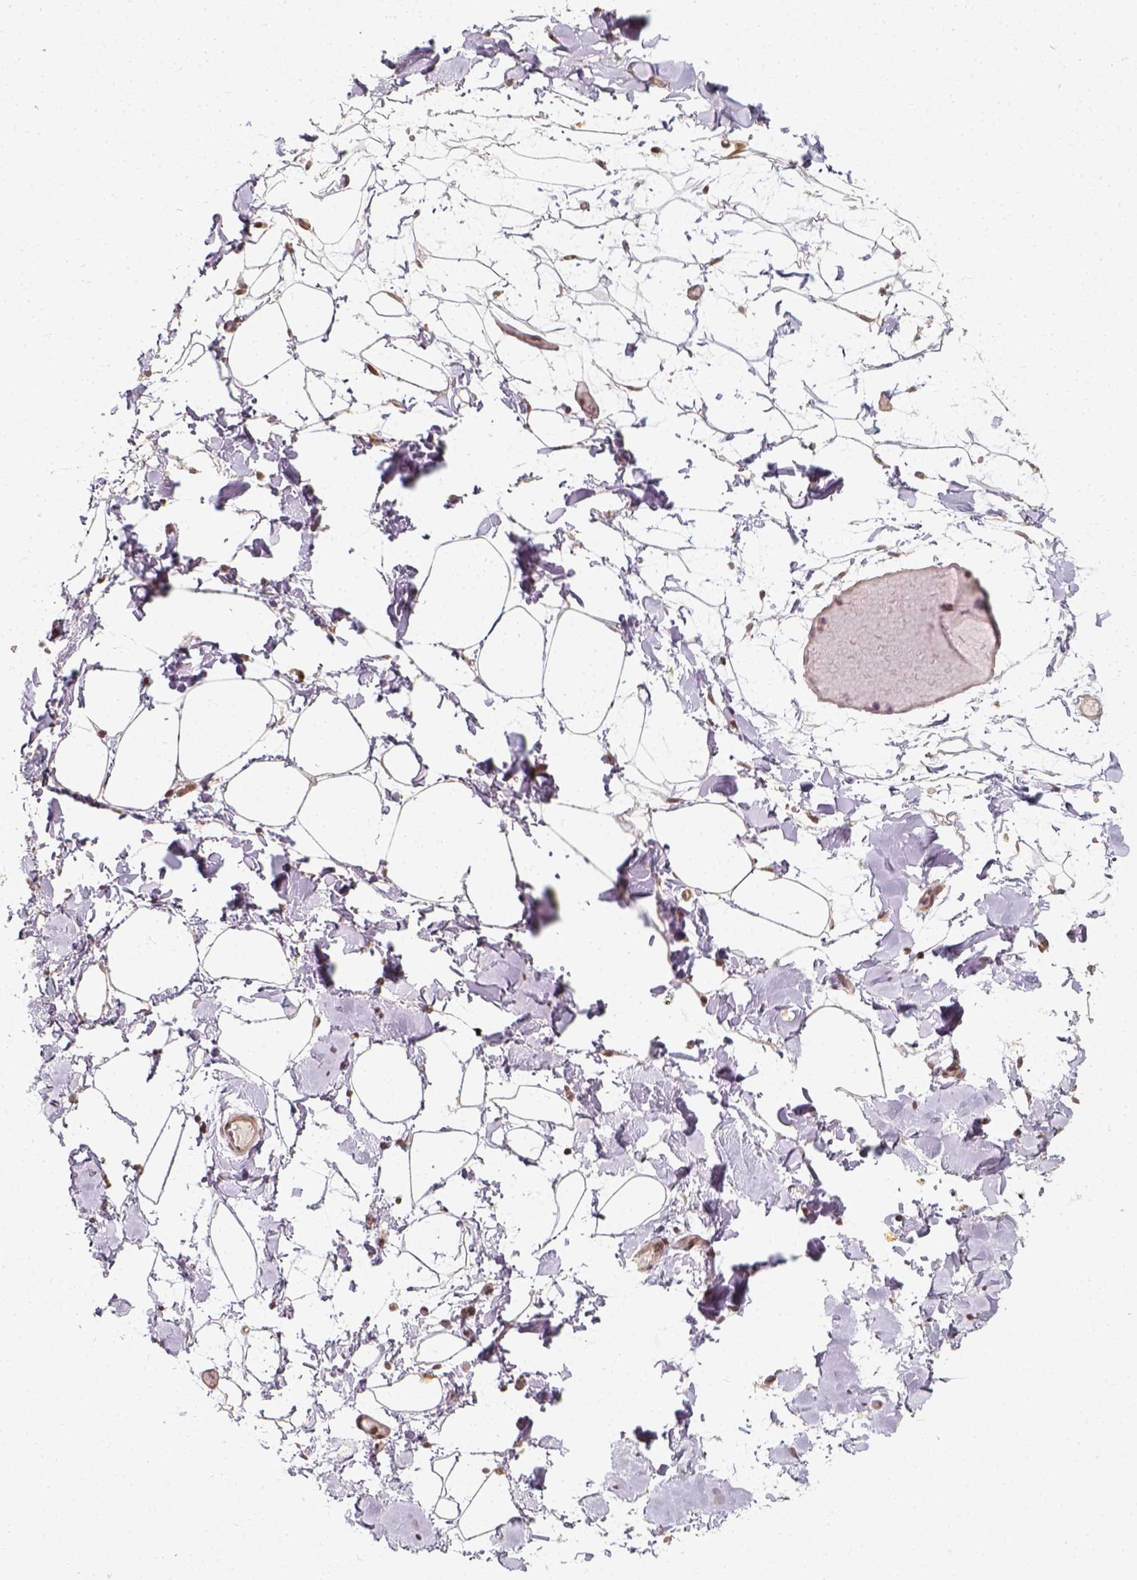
{"staining": {"intensity": "weak", "quantity": ">75%", "location": "cytoplasmic/membranous"}, "tissue": "adipose tissue", "cell_type": "Adipocytes", "image_type": "normal", "snomed": [{"axis": "morphology", "description": "Normal tissue, NOS"}, {"axis": "topography", "description": "Gallbladder"}, {"axis": "topography", "description": "Peripheral nerve tissue"}], "caption": "Adipocytes reveal low levels of weak cytoplasmic/membranous expression in approximately >75% of cells in normal adipose tissue. (DAB (3,3'-diaminobenzidine) = brown stain, brightfield microscopy at high magnification).", "gene": "ZMAT3", "patient": {"sex": "female", "age": 45}}